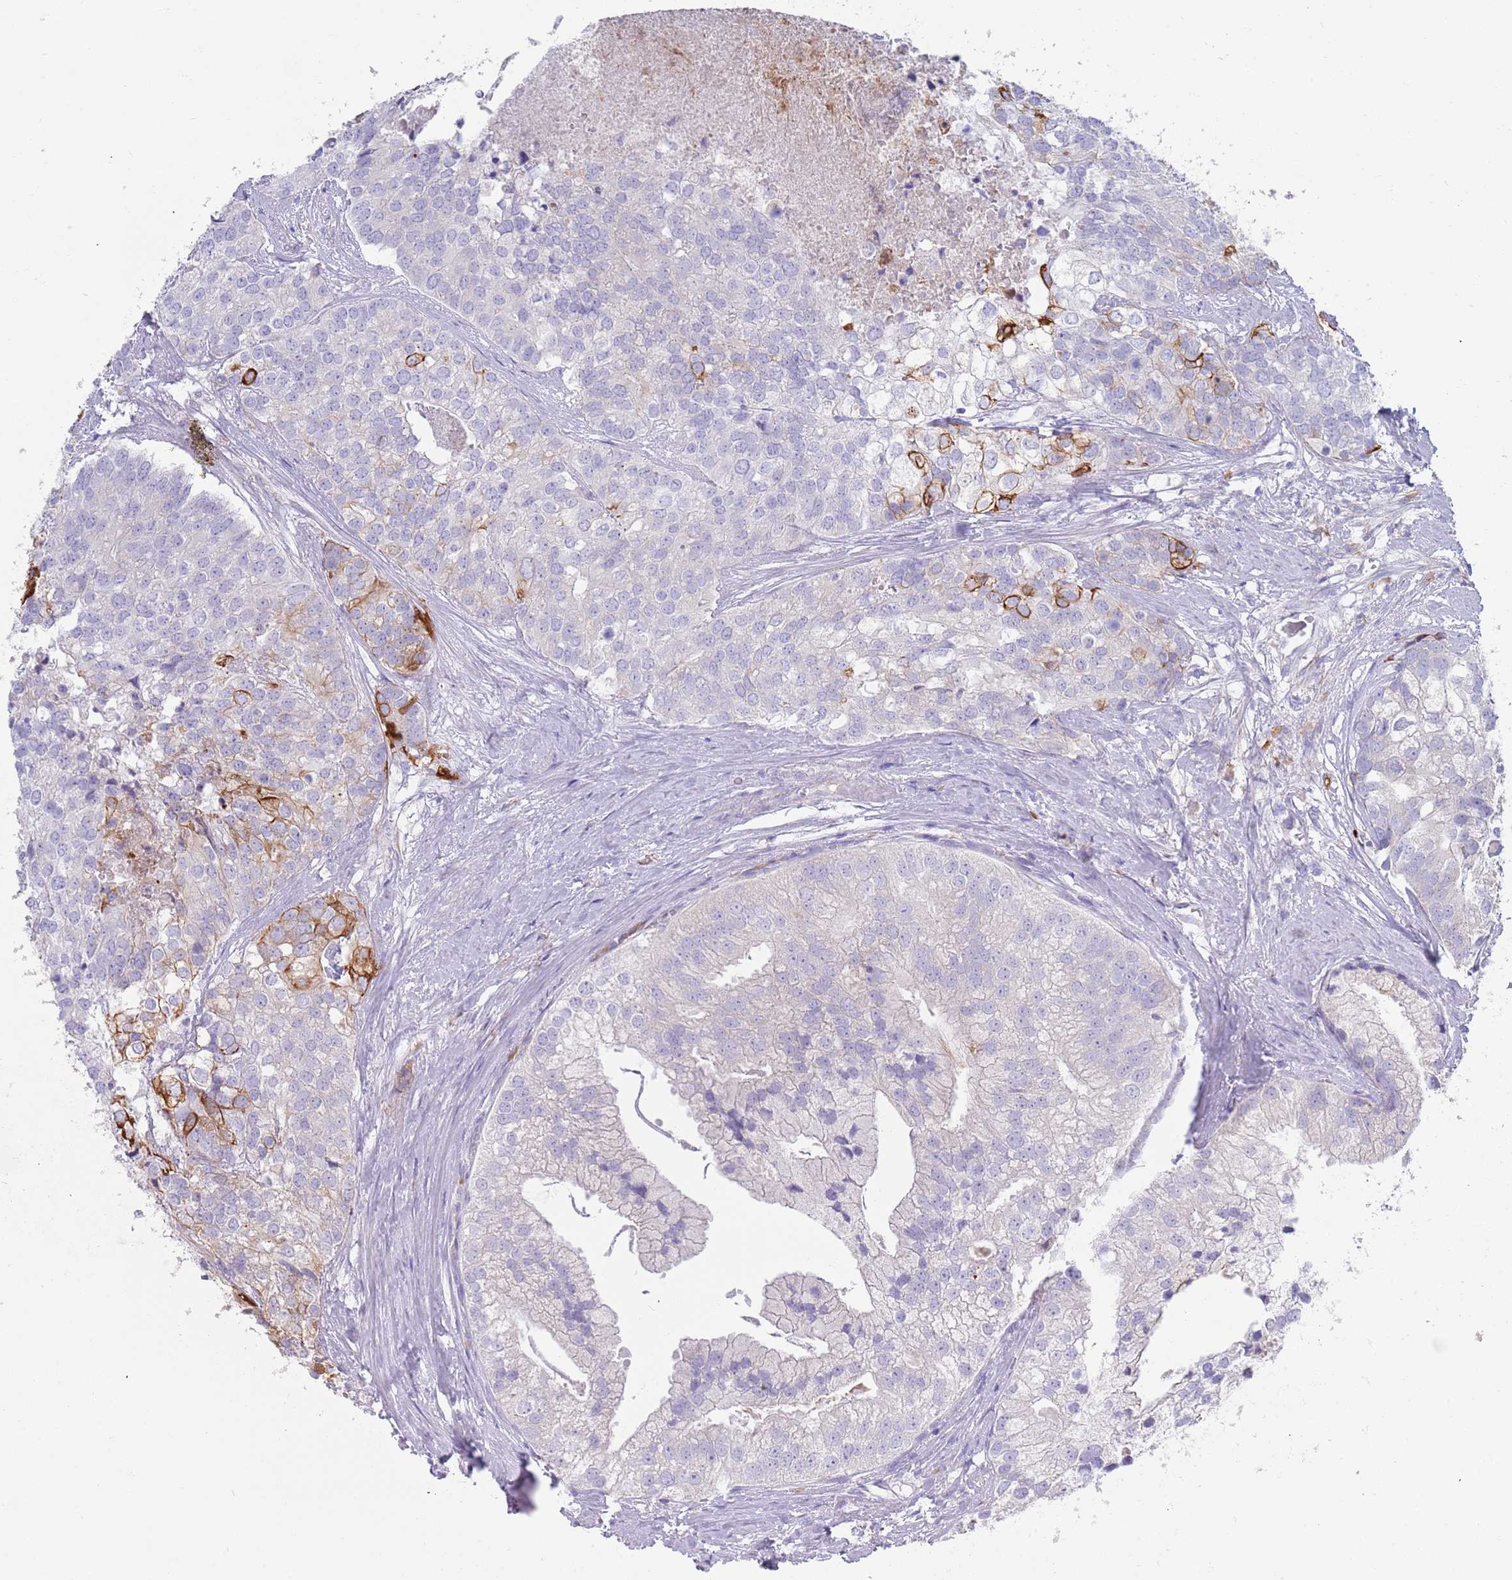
{"staining": {"intensity": "strong", "quantity": "<25%", "location": "cytoplasmic/membranous"}, "tissue": "prostate cancer", "cell_type": "Tumor cells", "image_type": "cancer", "snomed": [{"axis": "morphology", "description": "Adenocarcinoma, High grade"}, {"axis": "topography", "description": "Prostate"}], "caption": "Prostate cancer (adenocarcinoma (high-grade)) tissue exhibits strong cytoplasmic/membranous staining in about <25% of tumor cells, visualized by immunohistochemistry.", "gene": "CCDC149", "patient": {"sex": "male", "age": 62}}